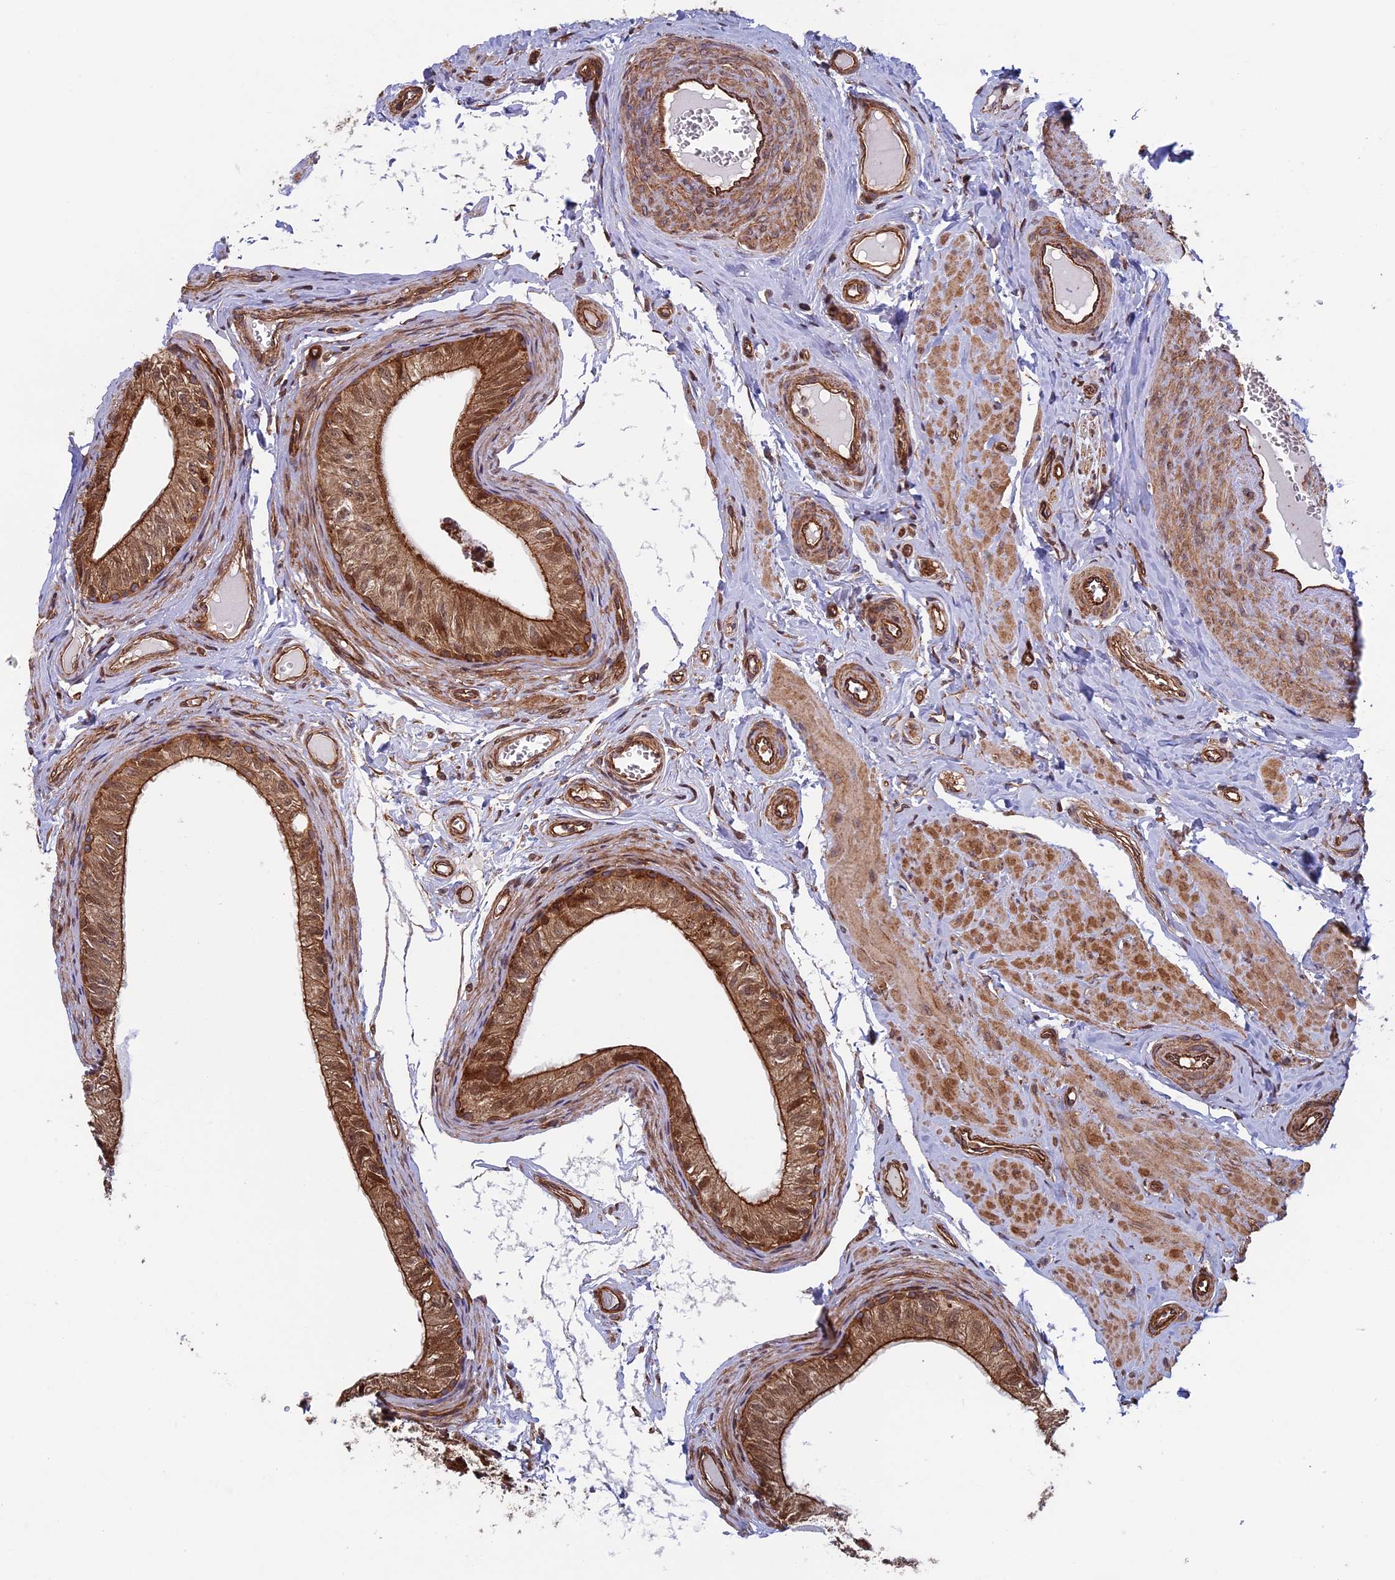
{"staining": {"intensity": "moderate", "quantity": ">75%", "location": "cytoplasmic/membranous"}, "tissue": "epididymis", "cell_type": "Glandular cells", "image_type": "normal", "snomed": [{"axis": "morphology", "description": "Normal tissue, NOS"}, {"axis": "topography", "description": "Epididymis"}], "caption": "This photomicrograph demonstrates immunohistochemistry staining of unremarkable human epididymis, with medium moderate cytoplasmic/membranous positivity in about >75% of glandular cells.", "gene": "CCDC8", "patient": {"sex": "male", "age": 42}}